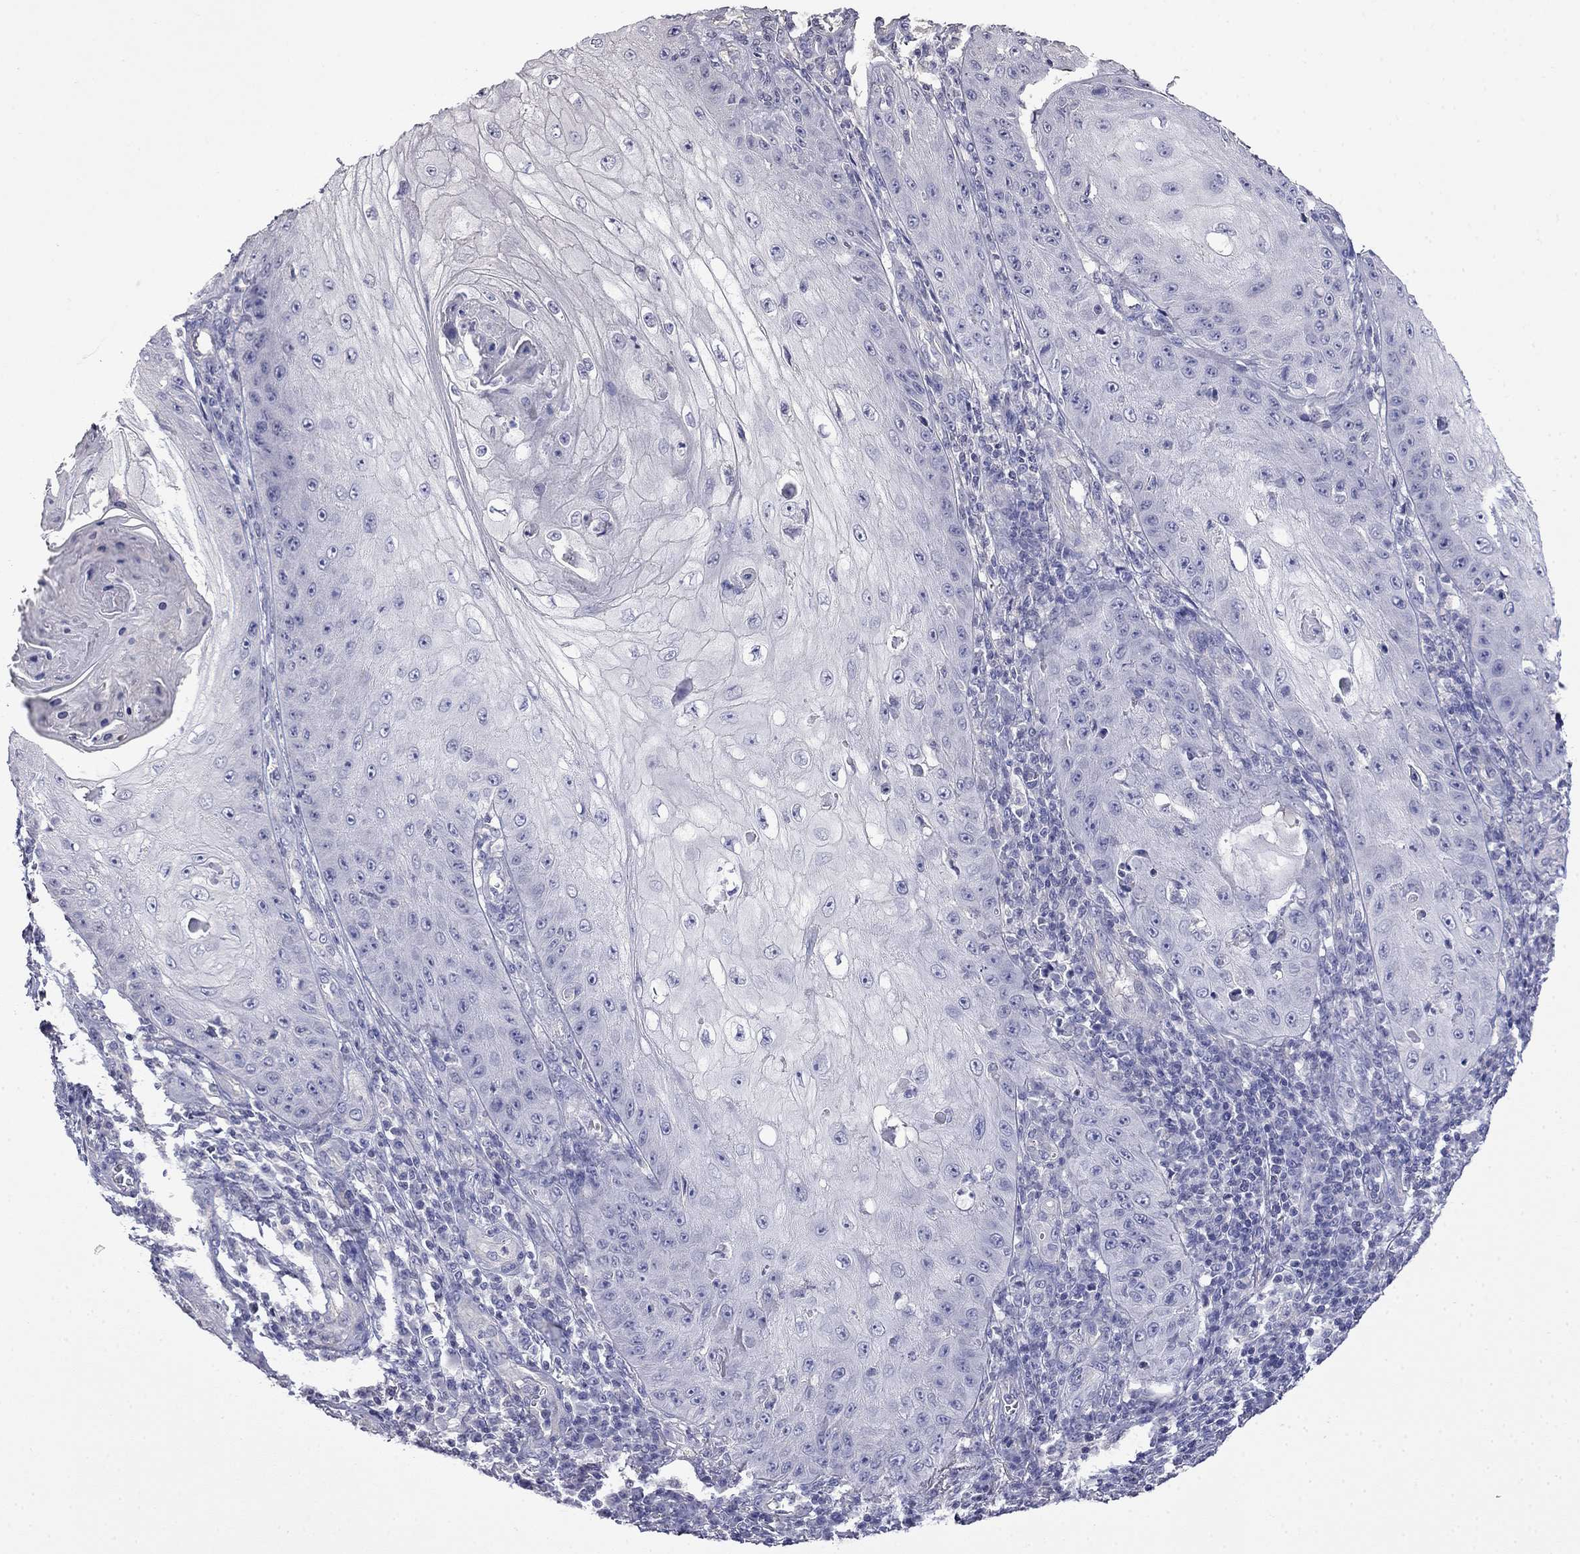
{"staining": {"intensity": "negative", "quantity": "none", "location": "none"}, "tissue": "skin cancer", "cell_type": "Tumor cells", "image_type": "cancer", "snomed": [{"axis": "morphology", "description": "Squamous cell carcinoma, NOS"}, {"axis": "topography", "description": "Skin"}], "caption": "Tumor cells are negative for protein expression in human skin cancer. The staining was performed using DAB to visualize the protein expression in brown, while the nuclei were stained in blue with hematoxylin (Magnification: 20x).", "gene": "GUCA1B", "patient": {"sex": "male", "age": 70}}